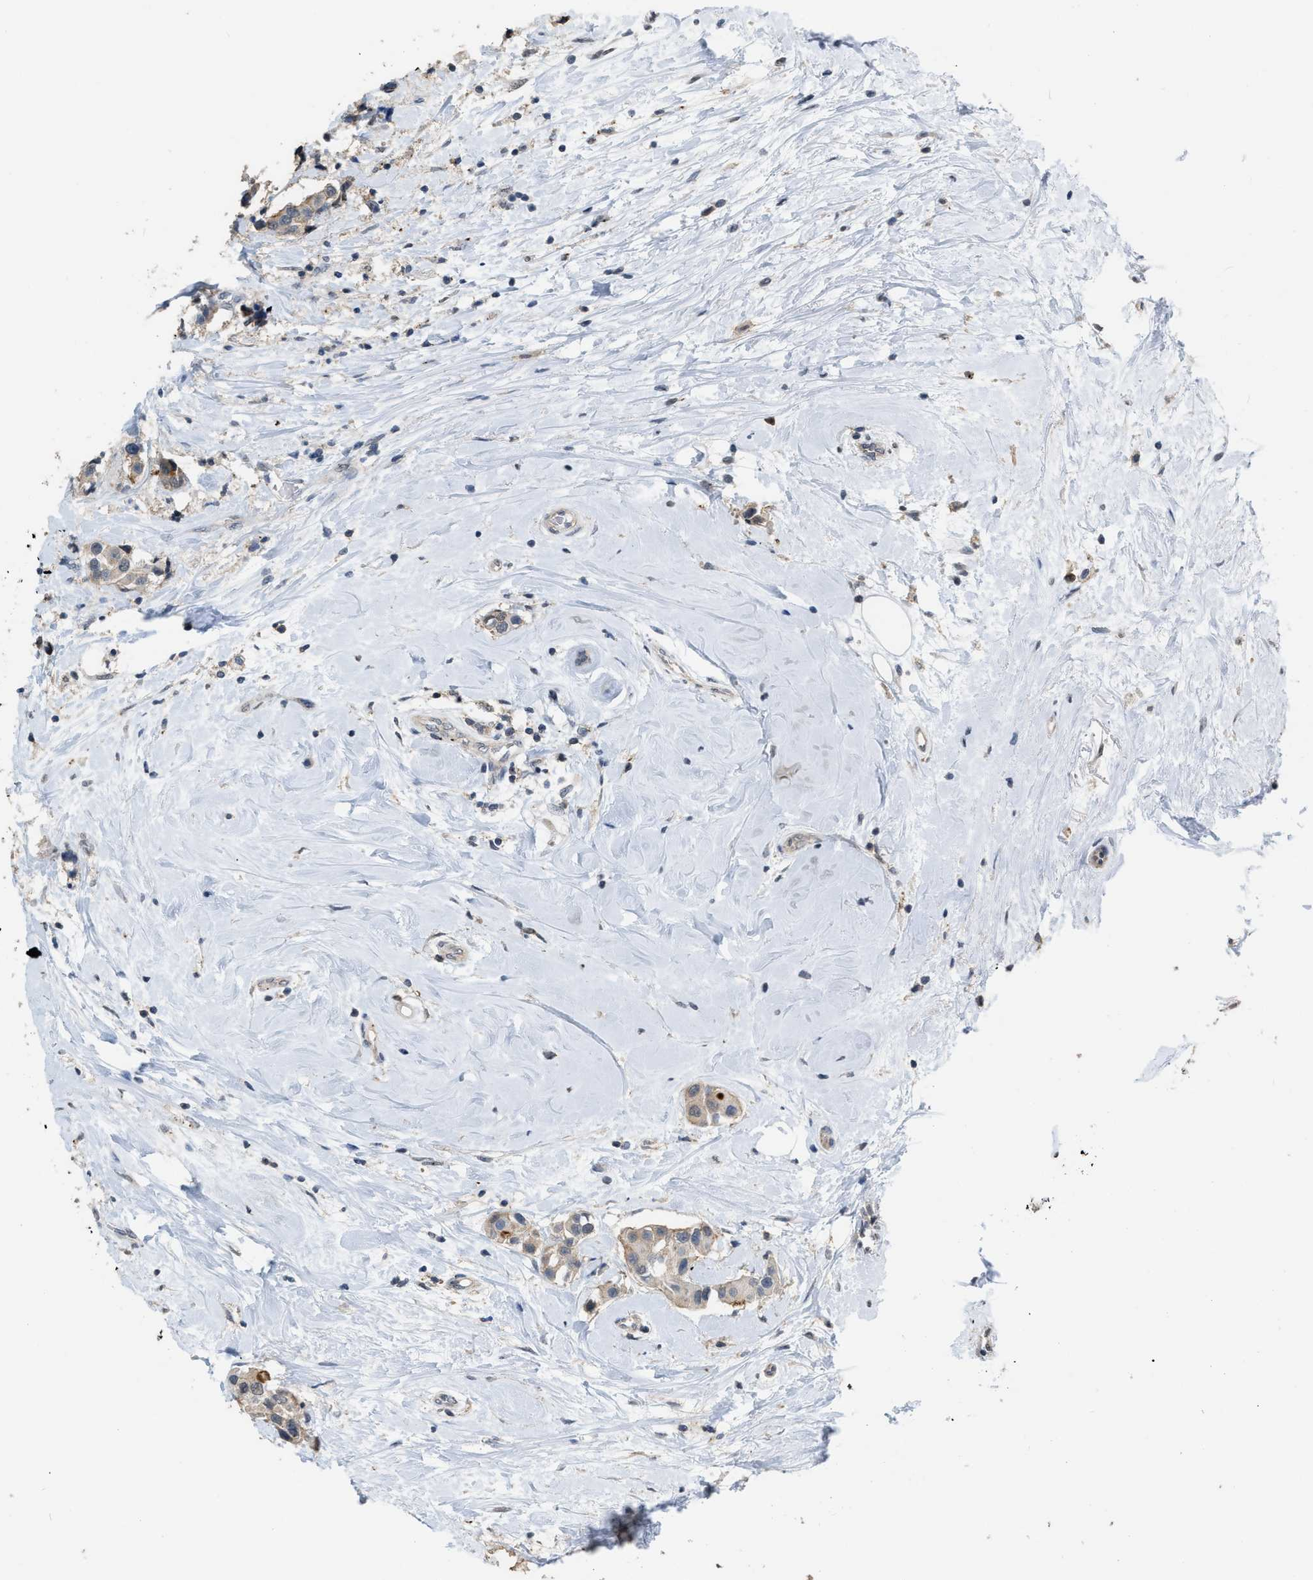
{"staining": {"intensity": "moderate", "quantity": "<25%", "location": "cytoplasmic/membranous"}, "tissue": "breast cancer", "cell_type": "Tumor cells", "image_type": "cancer", "snomed": [{"axis": "morphology", "description": "Normal tissue, NOS"}, {"axis": "morphology", "description": "Duct carcinoma"}, {"axis": "topography", "description": "Breast"}], "caption": "Immunohistochemistry (IHC) of human breast intraductal carcinoma demonstrates low levels of moderate cytoplasmic/membranous expression in about <25% of tumor cells. The protein of interest is stained brown, and the nuclei are stained in blue (DAB IHC with brightfield microscopy, high magnification).", "gene": "BAIAP2L1", "patient": {"sex": "female", "age": 39}}